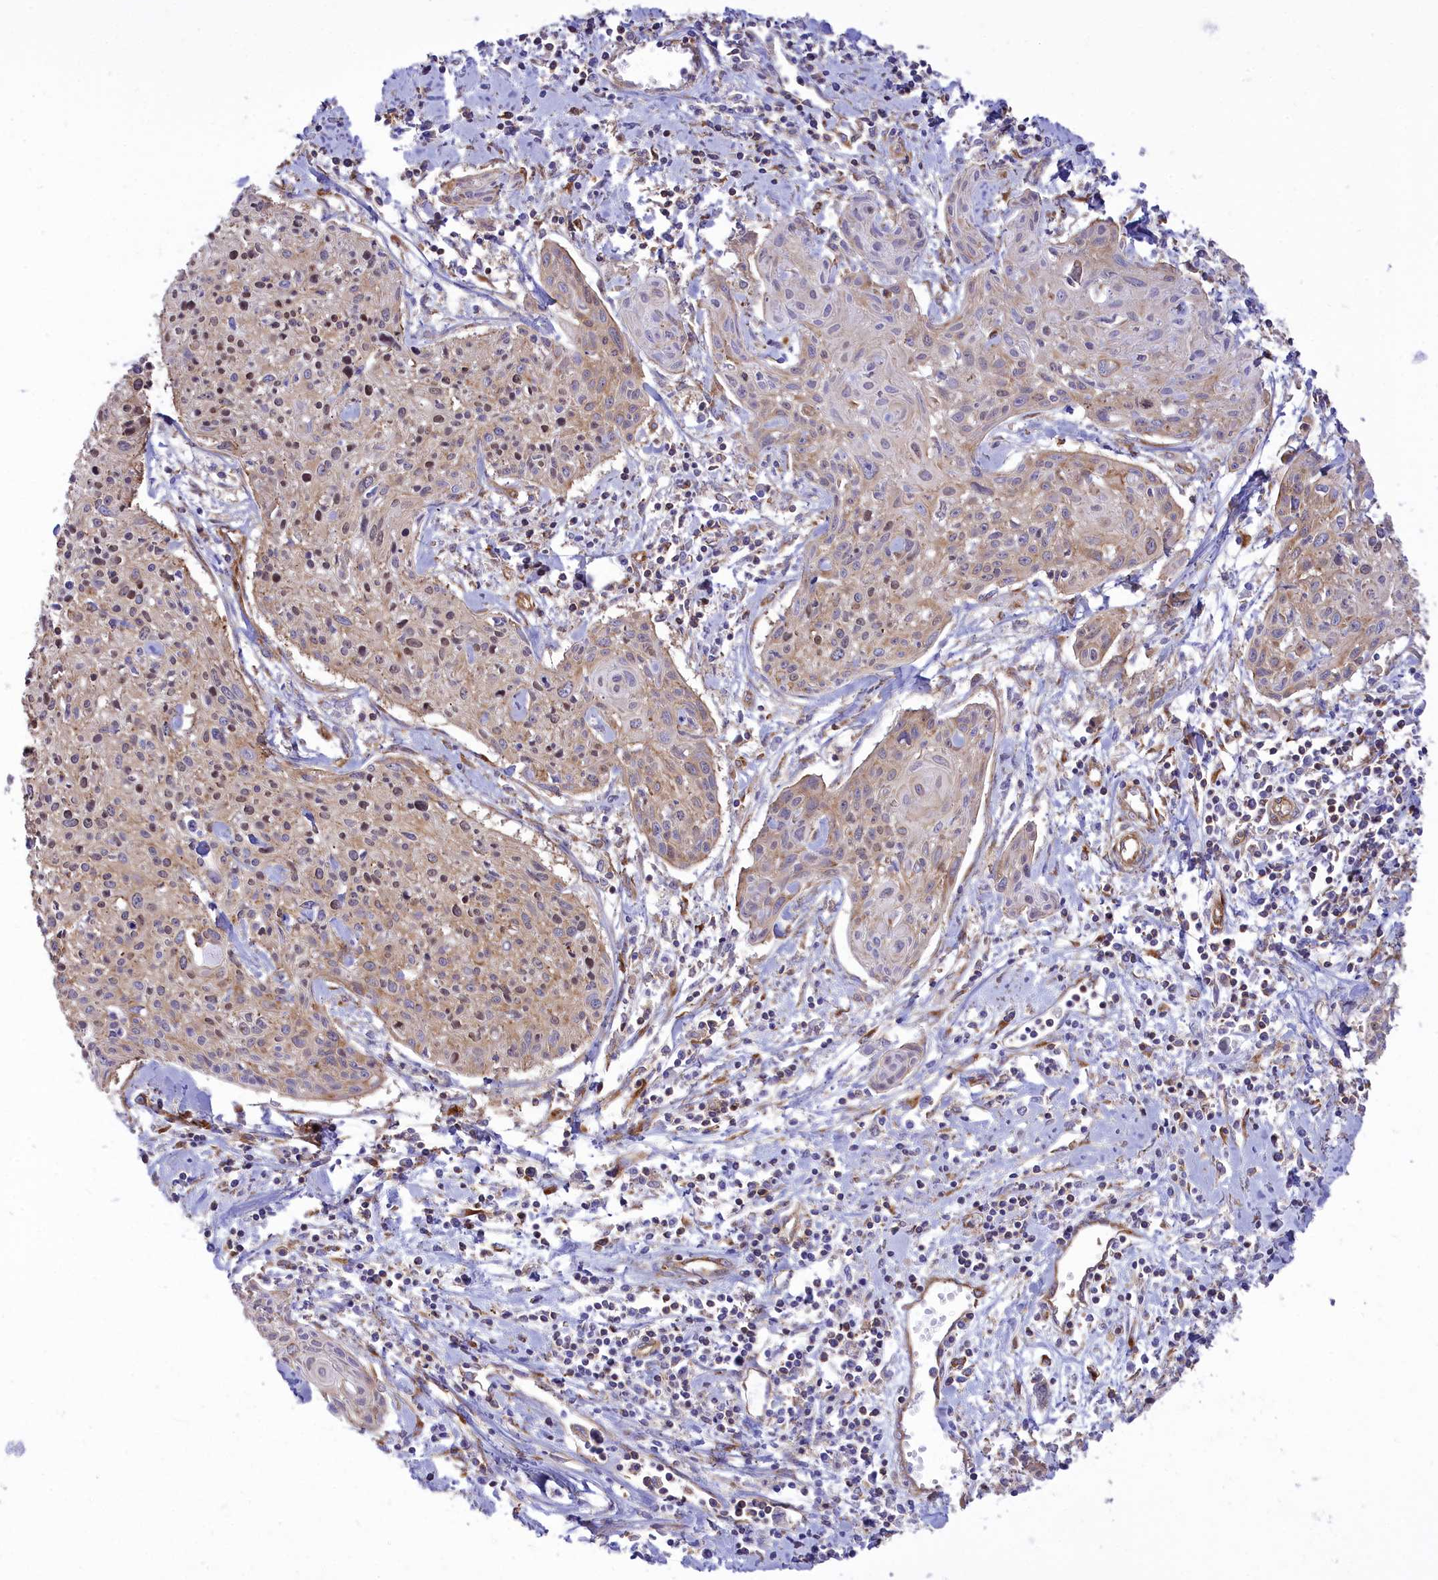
{"staining": {"intensity": "weak", "quantity": "25%-75%", "location": "cytoplasmic/membranous"}, "tissue": "cervical cancer", "cell_type": "Tumor cells", "image_type": "cancer", "snomed": [{"axis": "morphology", "description": "Squamous cell carcinoma, NOS"}, {"axis": "topography", "description": "Cervix"}], "caption": "Brown immunohistochemical staining in human cervical cancer reveals weak cytoplasmic/membranous expression in approximately 25%-75% of tumor cells. The staining is performed using DAB (3,3'-diaminobenzidine) brown chromogen to label protein expression. The nuclei are counter-stained blue using hematoxylin.", "gene": "SEPTIN9", "patient": {"sex": "female", "age": 51}}